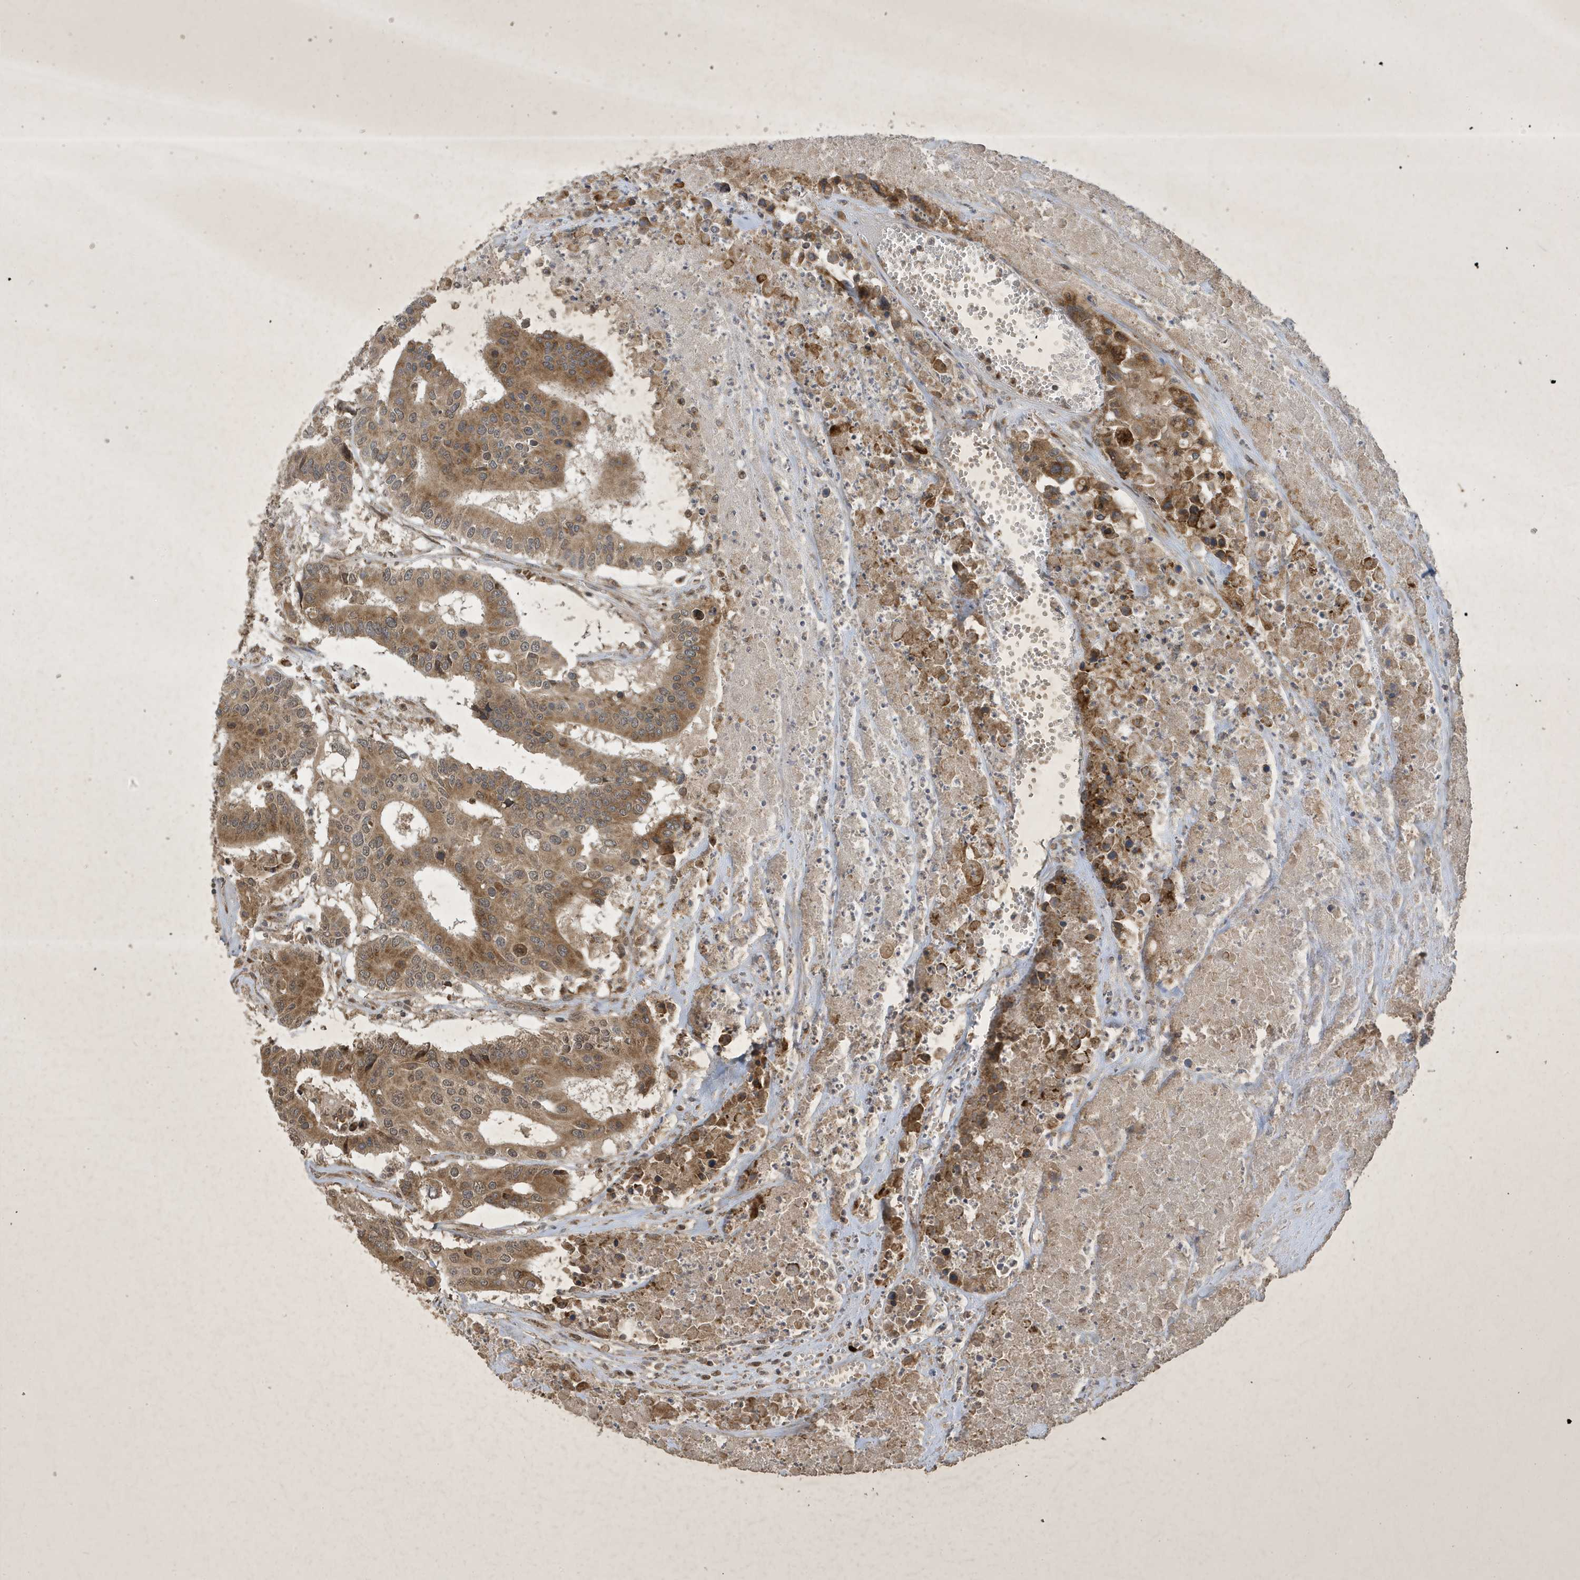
{"staining": {"intensity": "moderate", "quantity": ">75%", "location": "cytoplasmic/membranous"}, "tissue": "colorectal cancer", "cell_type": "Tumor cells", "image_type": "cancer", "snomed": [{"axis": "morphology", "description": "Adenocarcinoma, NOS"}, {"axis": "topography", "description": "Colon"}], "caption": "A histopathology image of human colorectal adenocarcinoma stained for a protein exhibits moderate cytoplasmic/membranous brown staining in tumor cells.", "gene": "STX10", "patient": {"sex": "male", "age": 77}}